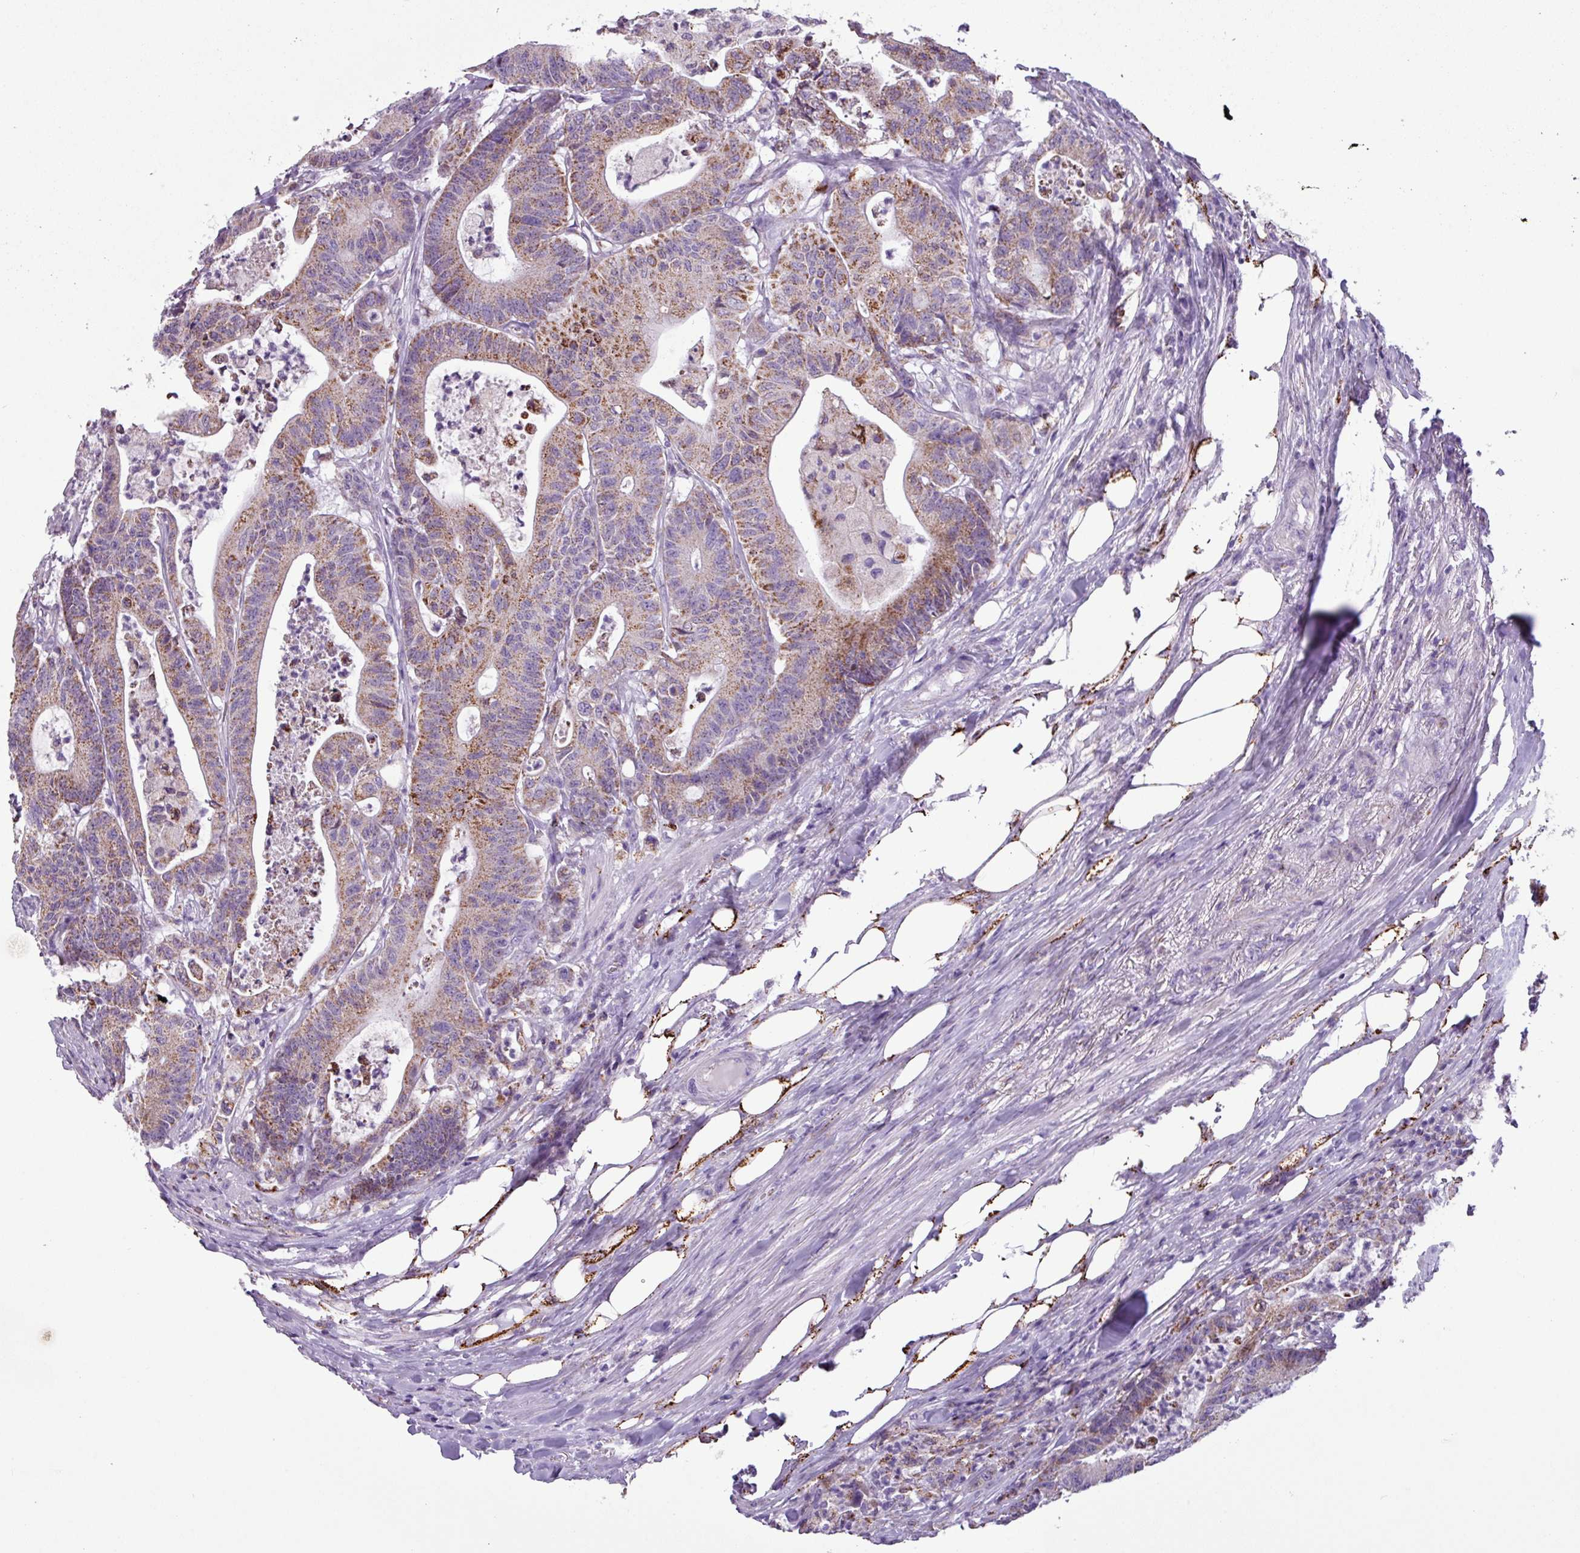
{"staining": {"intensity": "moderate", "quantity": ">75%", "location": "cytoplasmic/membranous"}, "tissue": "colorectal cancer", "cell_type": "Tumor cells", "image_type": "cancer", "snomed": [{"axis": "morphology", "description": "Adenocarcinoma, NOS"}, {"axis": "topography", "description": "Colon"}], "caption": "Protein expression analysis of human colorectal cancer (adenocarcinoma) reveals moderate cytoplasmic/membranous positivity in about >75% of tumor cells. The protein of interest is shown in brown color, while the nuclei are stained blue.", "gene": "ZNF667", "patient": {"sex": "female", "age": 84}}